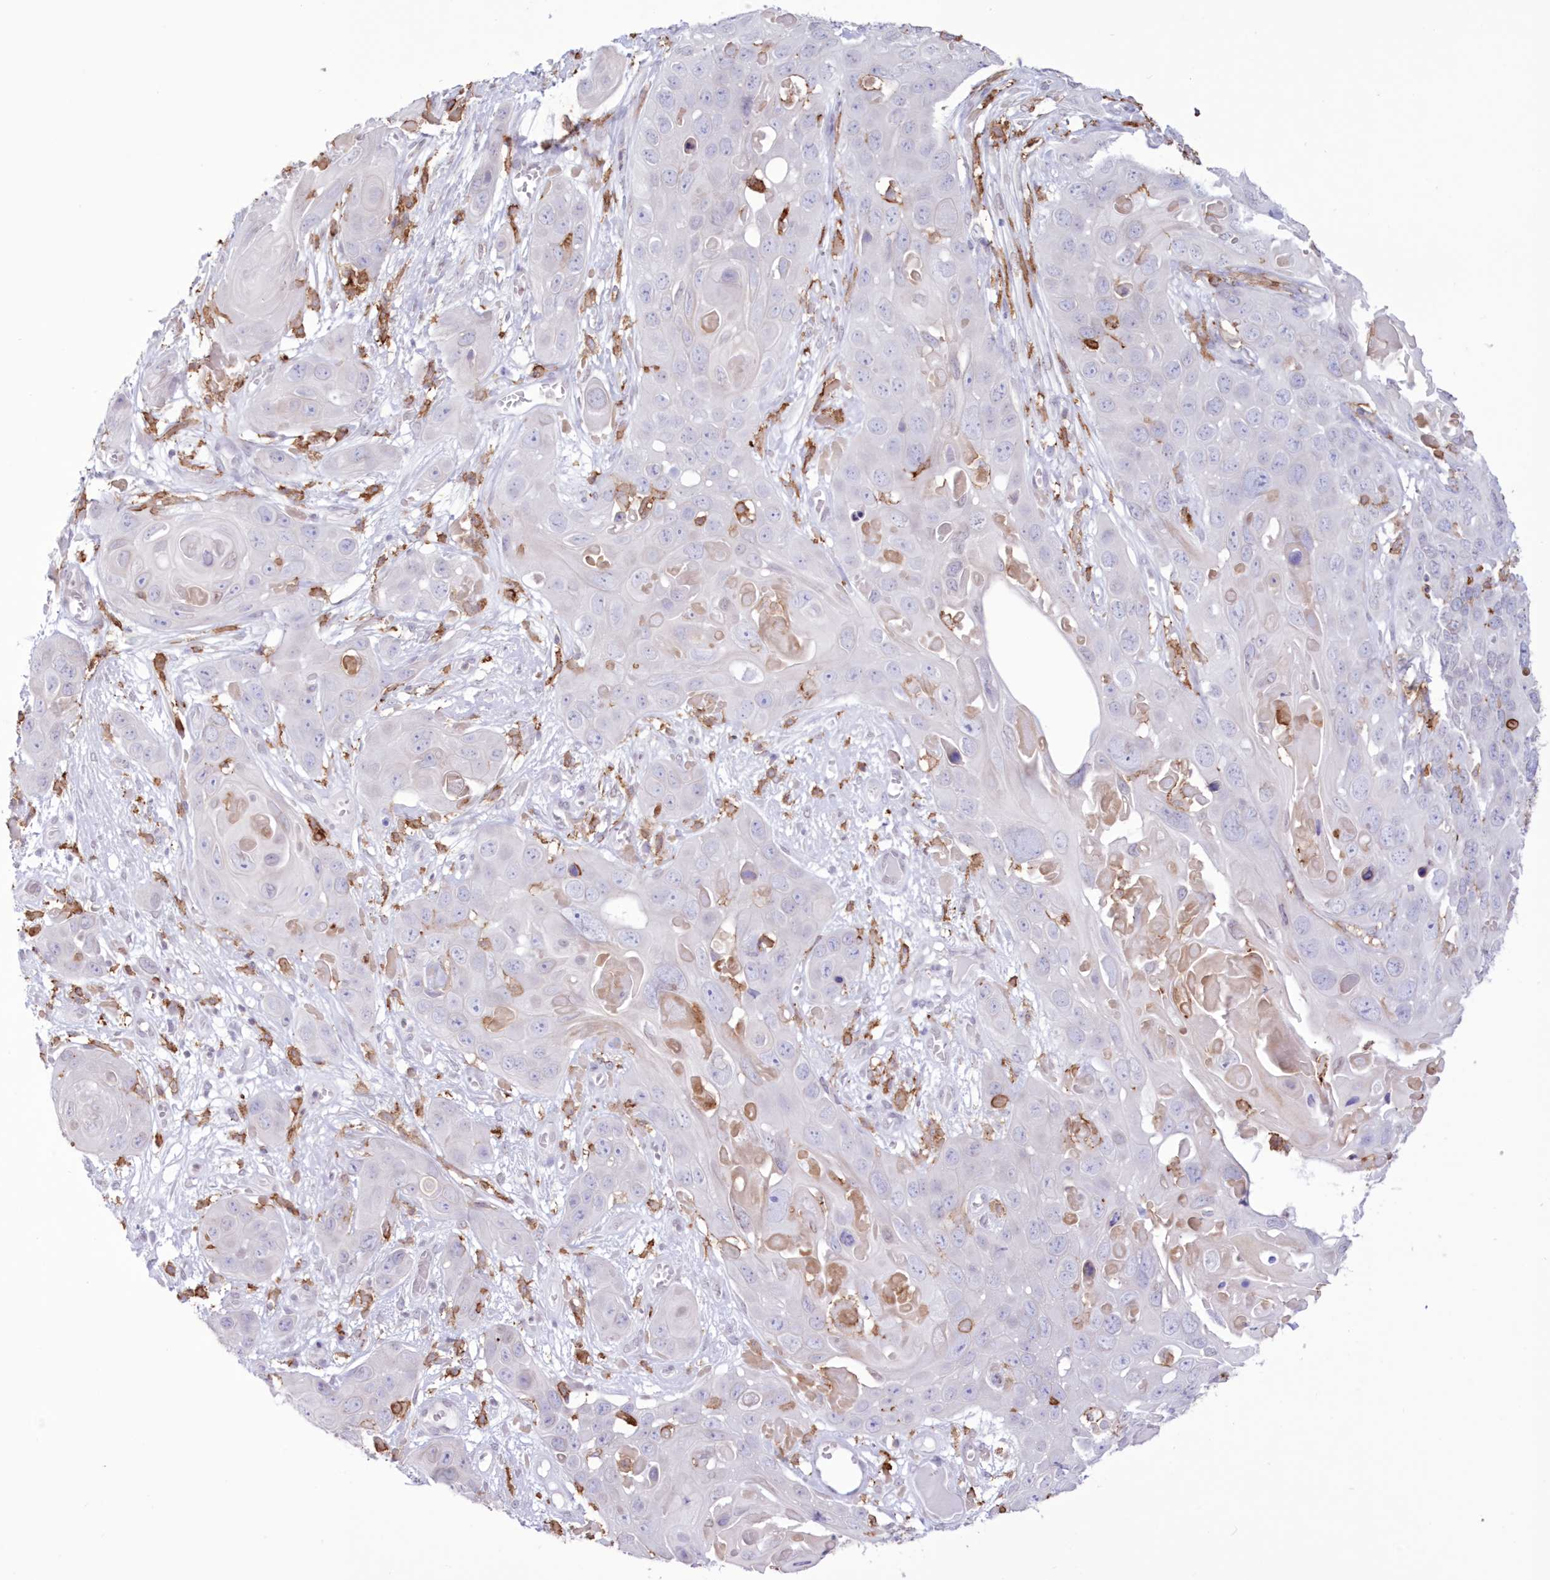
{"staining": {"intensity": "negative", "quantity": "none", "location": "none"}, "tissue": "skin cancer", "cell_type": "Tumor cells", "image_type": "cancer", "snomed": [{"axis": "morphology", "description": "Squamous cell carcinoma, NOS"}, {"axis": "topography", "description": "Skin"}], "caption": "Human skin cancer (squamous cell carcinoma) stained for a protein using immunohistochemistry demonstrates no positivity in tumor cells.", "gene": "C11orf1", "patient": {"sex": "male", "age": 55}}